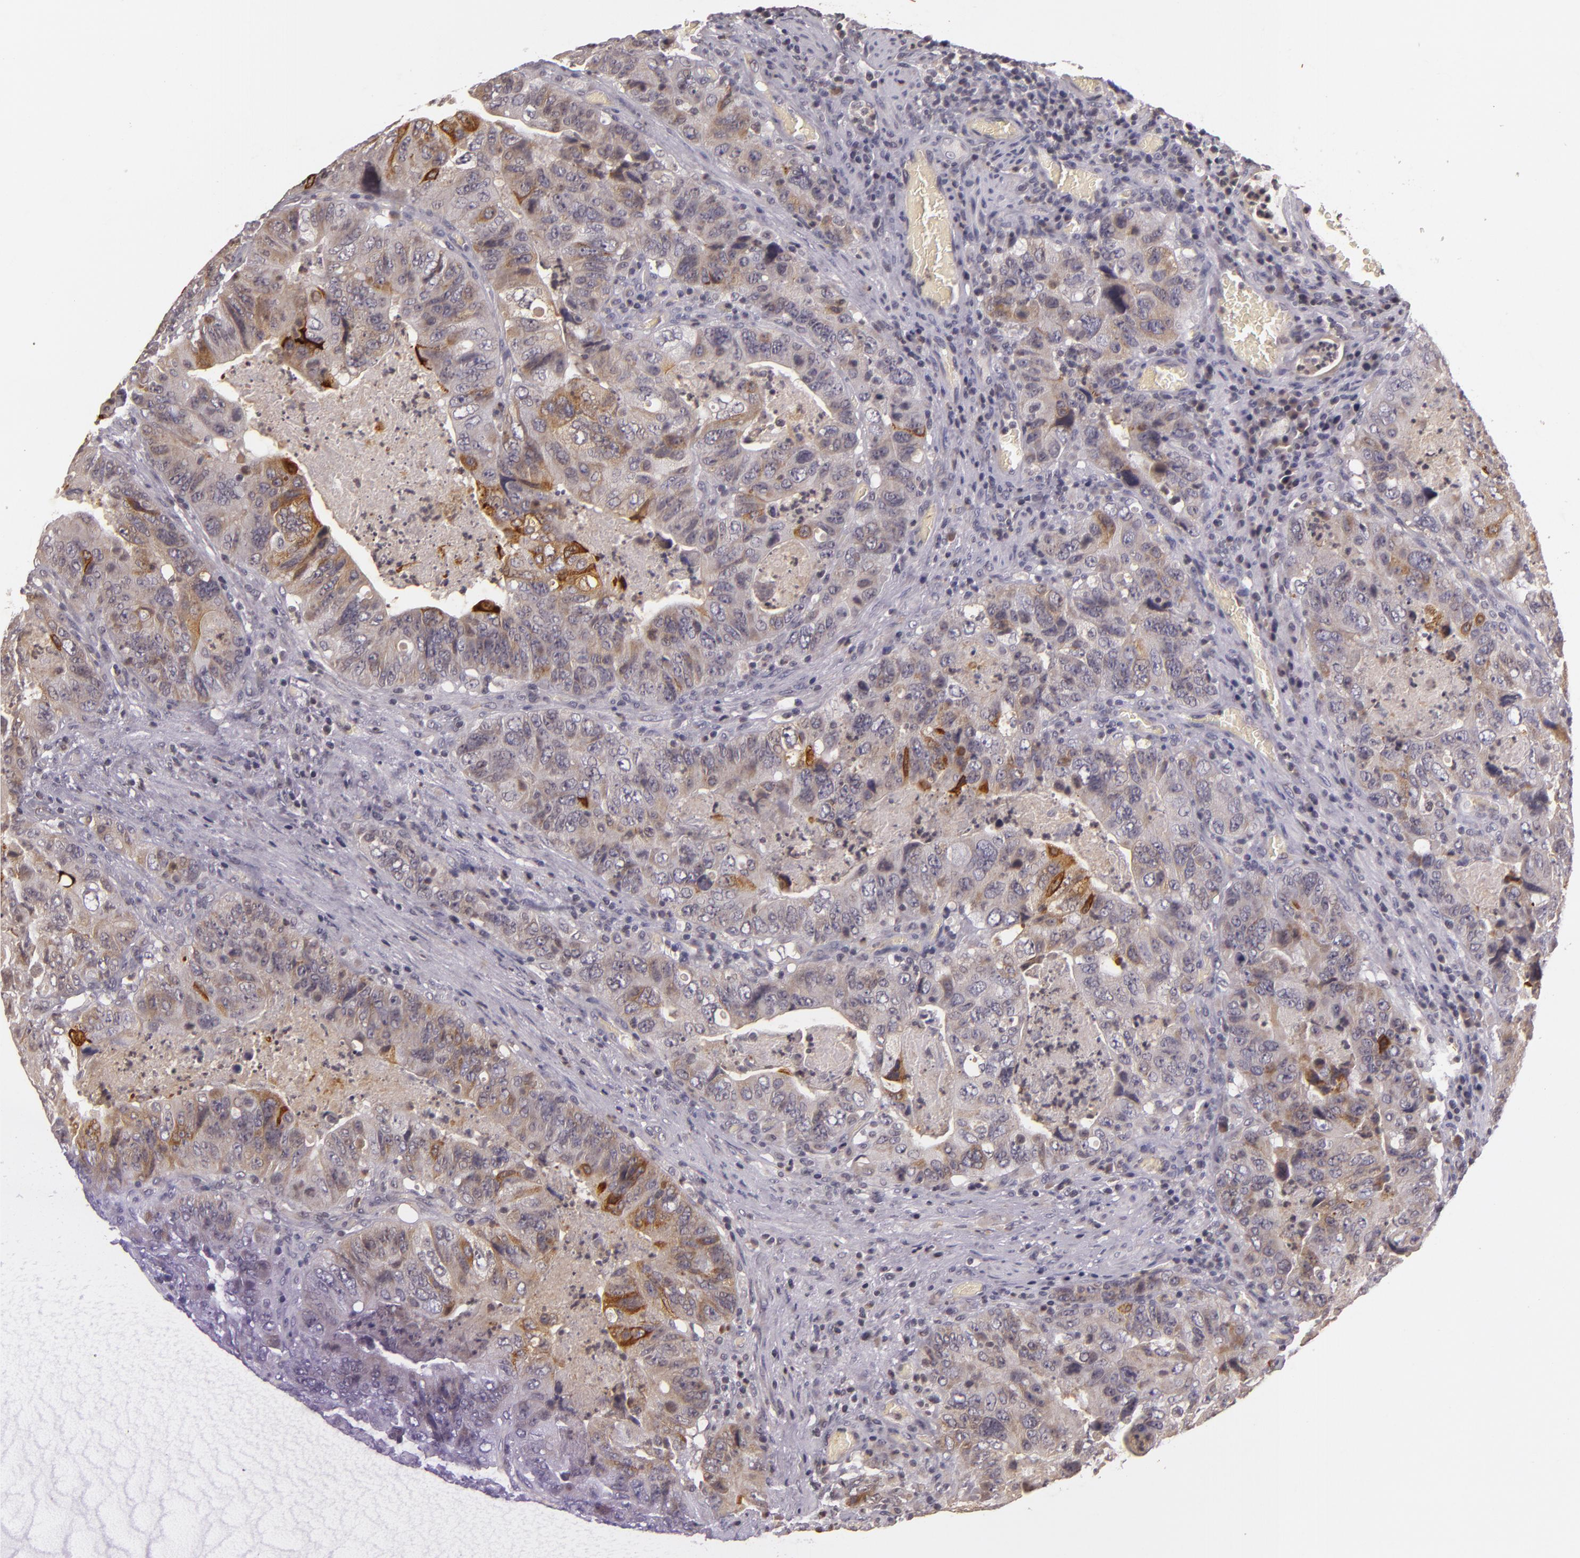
{"staining": {"intensity": "moderate", "quantity": "25%-75%", "location": "cytoplasmic/membranous"}, "tissue": "colorectal cancer", "cell_type": "Tumor cells", "image_type": "cancer", "snomed": [{"axis": "morphology", "description": "Adenocarcinoma, NOS"}, {"axis": "topography", "description": "Rectum"}], "caption": "Immunohistochemical staining of adenocarcinoma (colorectal) displays moderate cytoplasmic/membranous protein expression in about 25%-75% of tumor cells.", "gene": "TFF1", "patient": {"sex": "female", "age": 82}}